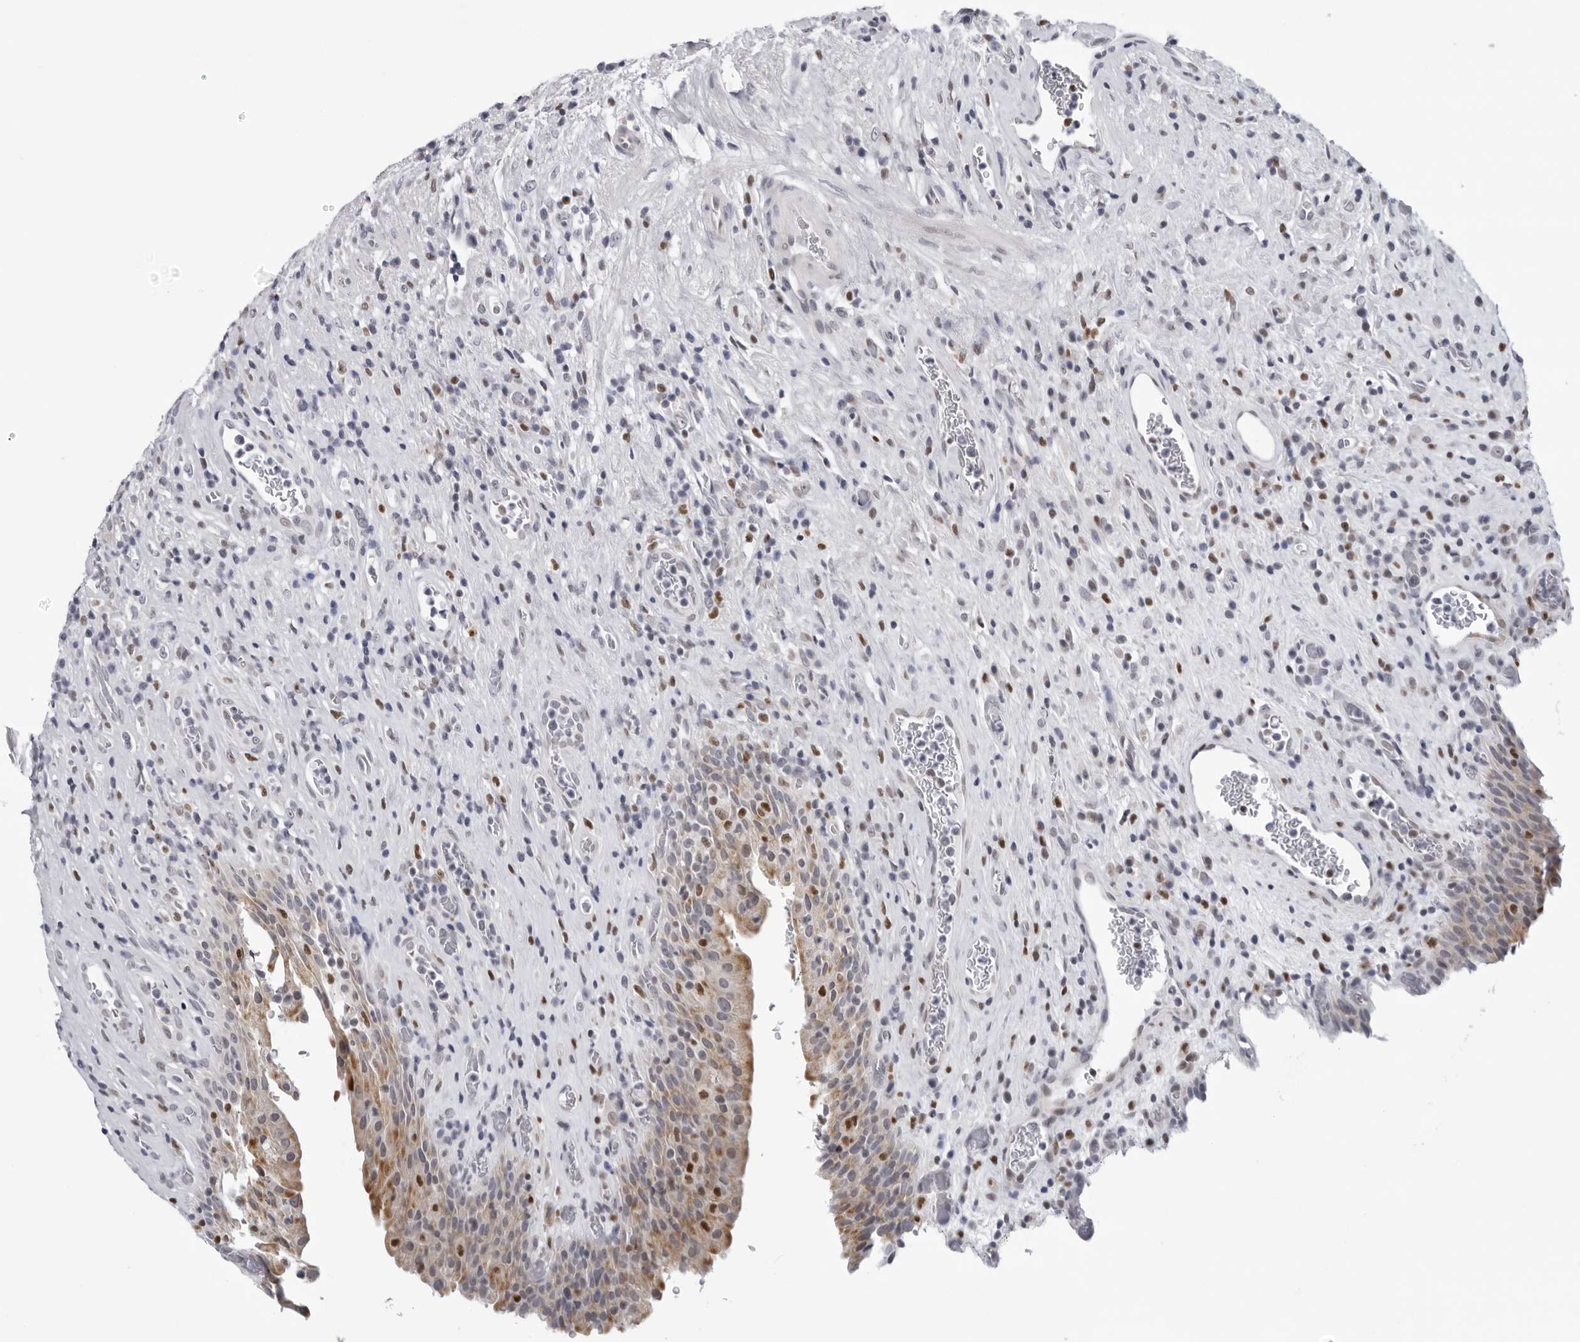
{"staining": {"intensity": "strong", "quantity": "<25%", "location": "cytoplasmic/membranous,nuclear"}, "tissue": "urinary bladder", "cell_type": "Urothelial cells", "image_type": "normal", "snomed": [{"axis": "morphology", "description": "Normal tissue, NOS"}, {"axis": "morphology", "description": "Inflammation, NOS"}, {"axis": "topography", "description": "Urinary bladder"}], "caption": "High-magnification brightfield microscopy of unremarkable urinary bladder stained with DAB (brown) and counterstained with hematoxylin (blue). urothelial cells exhibit strong cytoplasmic/membranous,nuclear positivity is identified in about<25% of cells. The staining is performed using DAB (3,3'-diaminobenzidine) brown chromogen to label protein expression. The nuclei are counter-stained blue using hematoxylin.", "gene": "CPT2", "patient": {"sex": "female", "age": 75}}